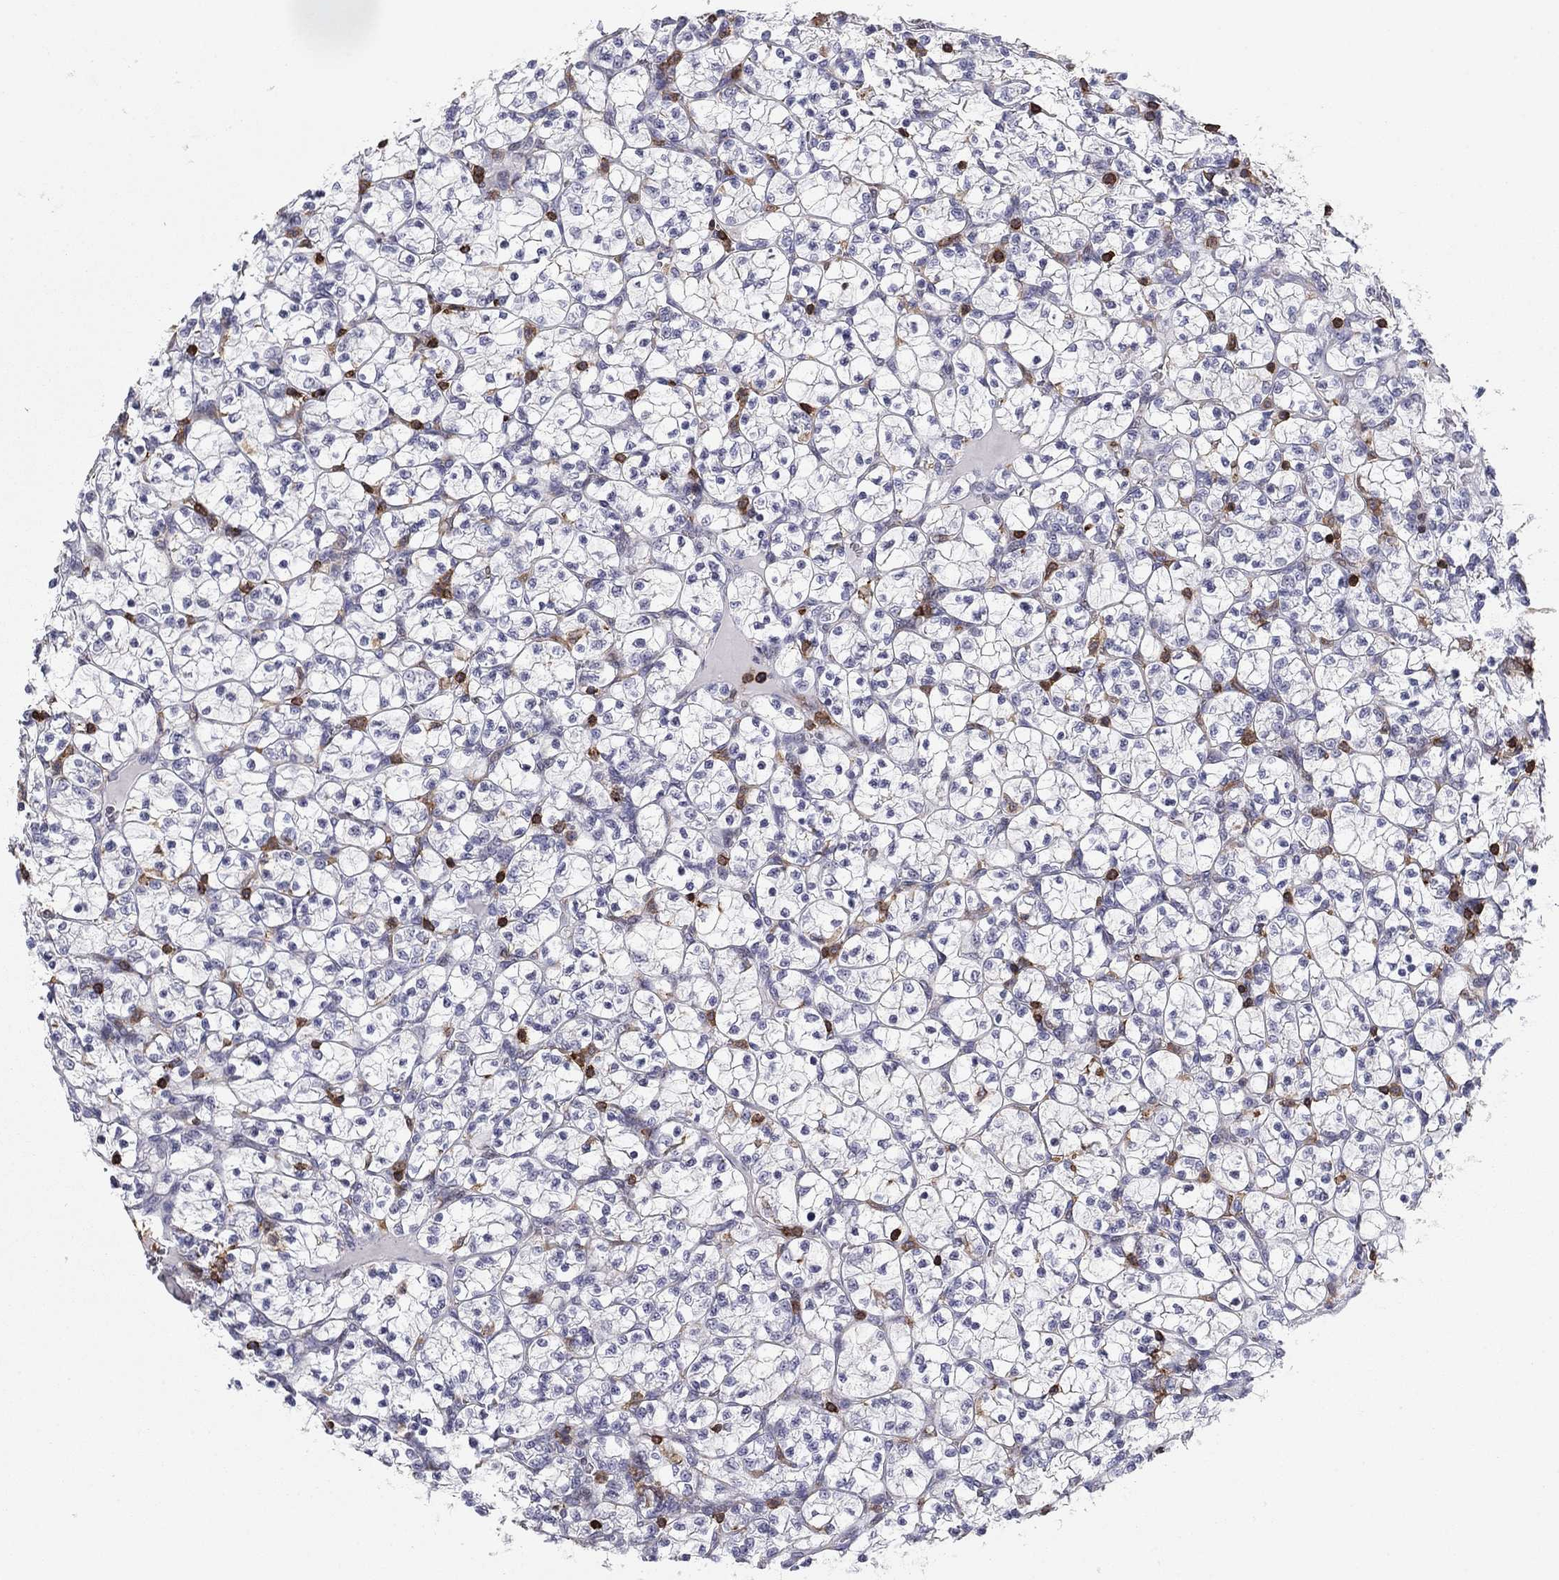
{"staining": {"intensity": "negative", "quantity": "none", "location": "none"}, "tissue": "renal cancer", "cell_type": "Tumor cells", "image_type": "cancer", "snomed": [{"axis": "morphology", "description": "Adenocarcinoma, NOS"}, {"axis": "topography", "description": "Kidney"}], "caption": "High power microscopy photomicrograph of an IHC micrograph of adenocarcinoma (renal), revealing no significant expression in tumor cells.", "gene": "ARHGAP27", "patient": {"sex": "female", "age": 89}}